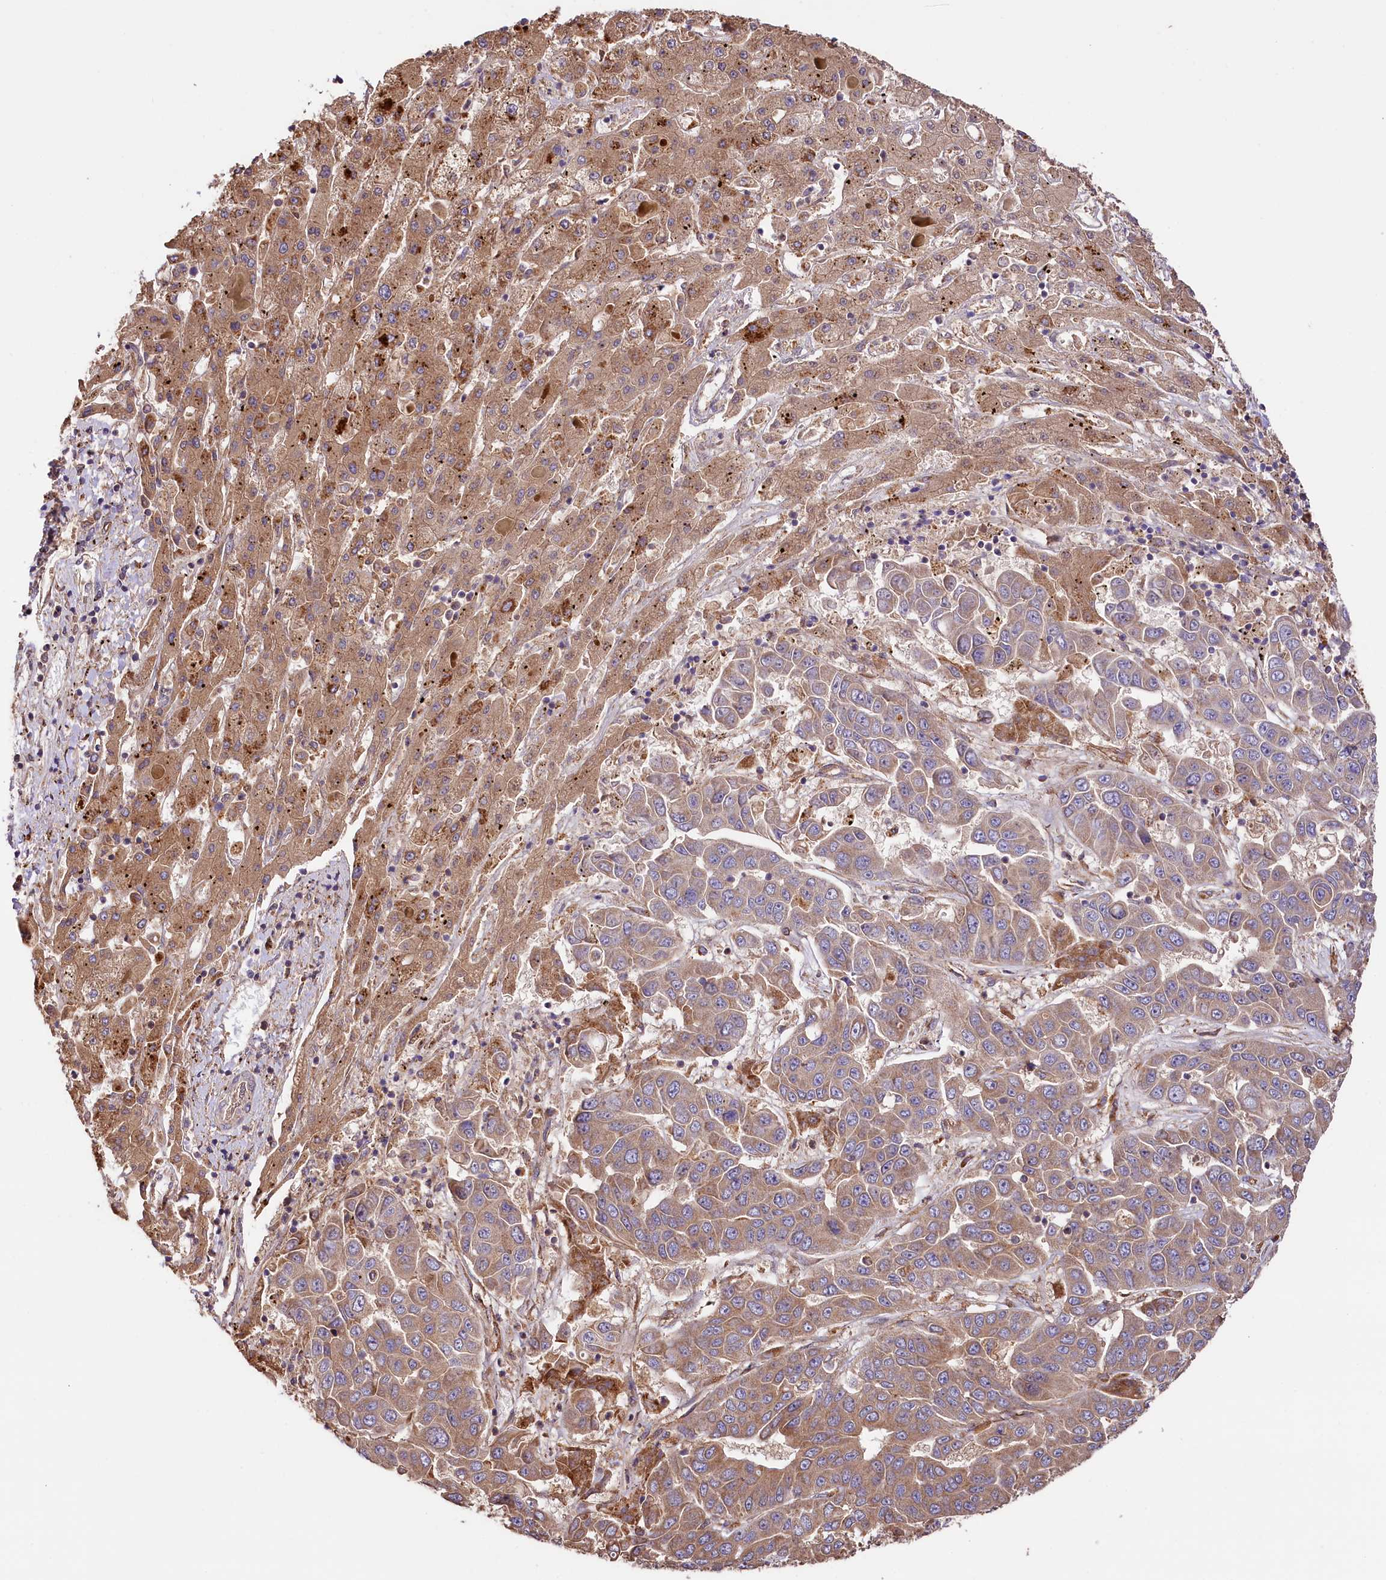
{"staining": {"intensity": "moderate", "quantity": ">75%", "location": "cytoplasmic/membranous"}, "tissue": "liver cancer", "cell_type": "Tumor cells", "image_type": "cancer", "snomed": [{"axis": "morphology", "description": "Cholangiocarcinoma"}, {"axis": "topography", "description": "Liver"}], "caption": "Immunohistochemical staining of human liver cancer (cholangiocarcinoma) demonstrates medium levels of moderate cytoplasmic/membranous positivity in approximately >75% of tumor cells.", "gene": "CEP295", "patient": {"sex": "female", "age": 52}}